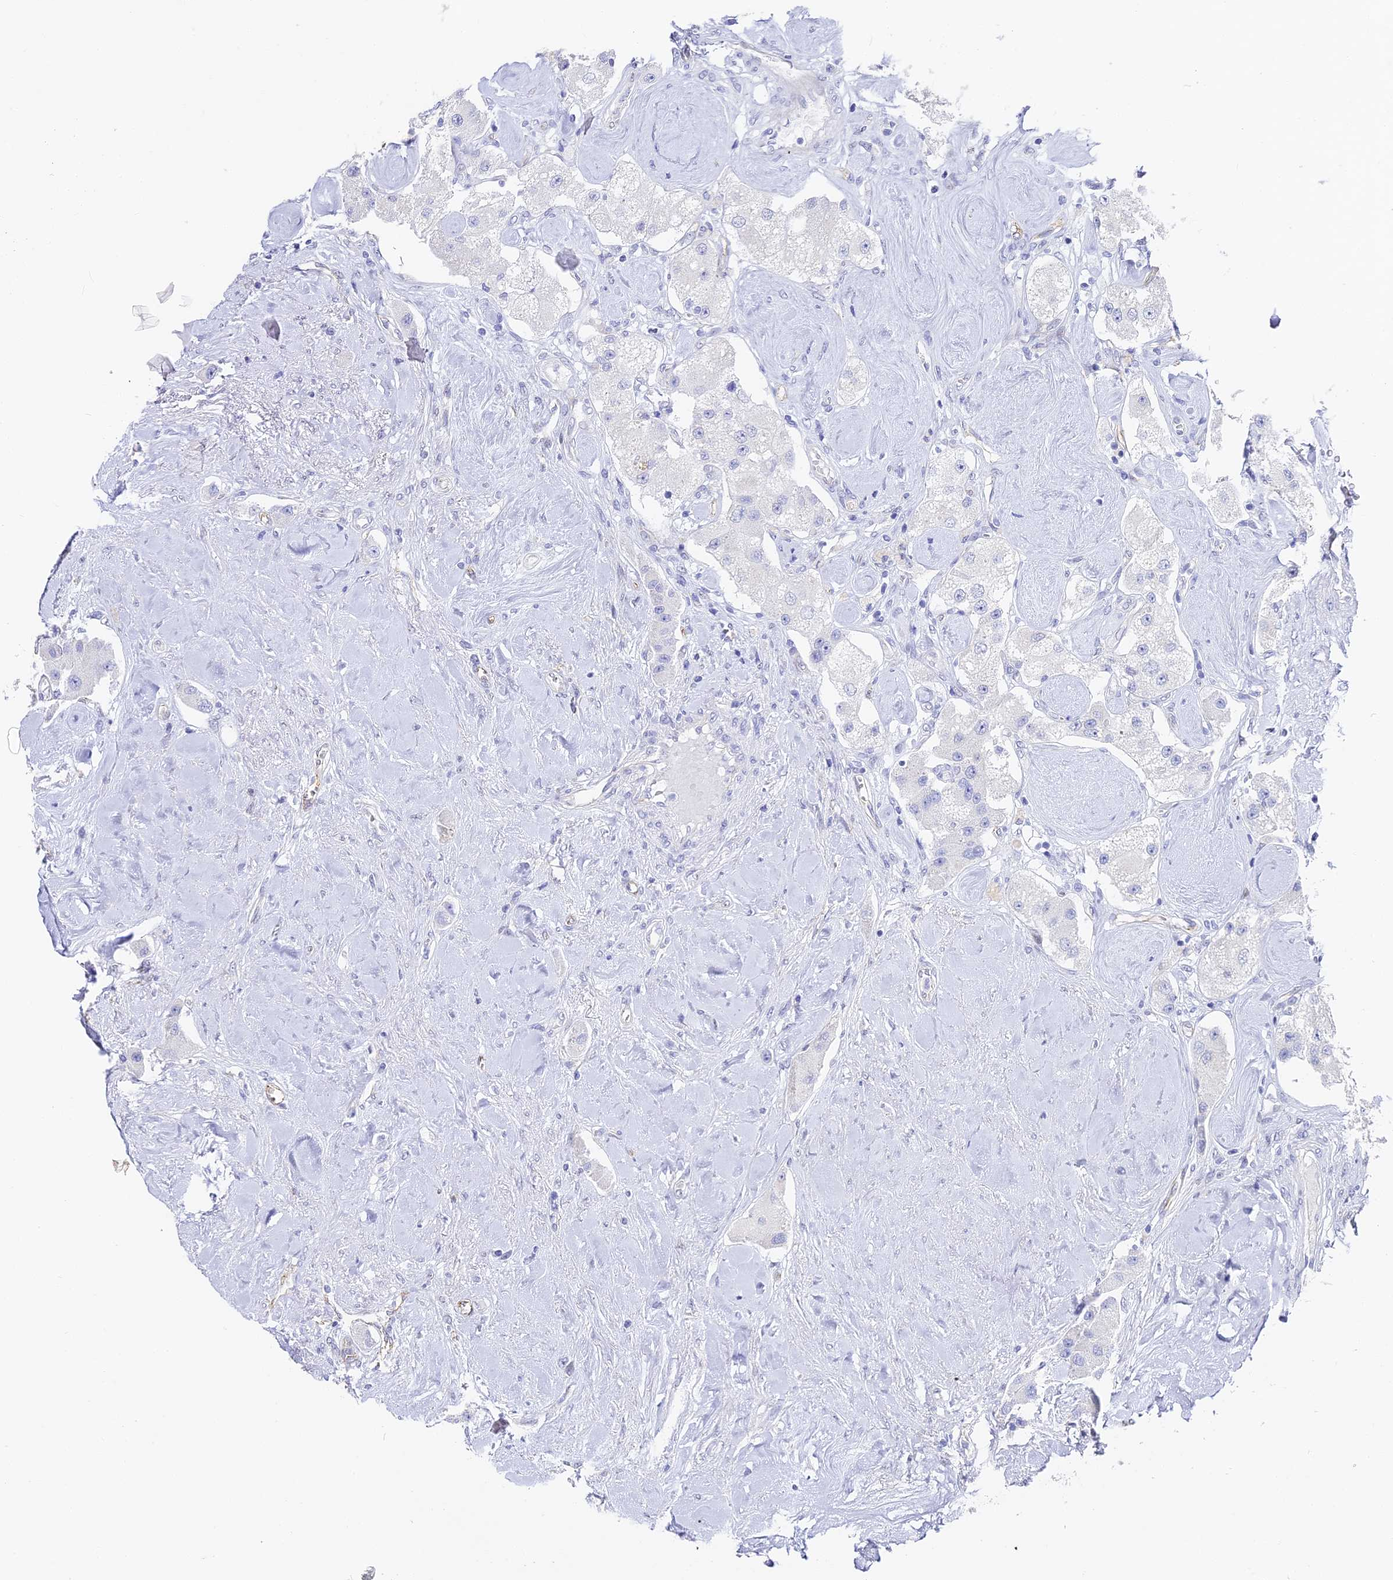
{"staining": {"intensity": "negative", "quantity": "none", "location": "none"}, "tissue": "carcinoid", "cell_type": "Tumor cells", "image_type": "cancer", "snomed": [{"axis": "morphology", "description": "Carcinoid, malignant, NOS"}, {"axis": "topography", "description": "Pancreas"}], "caption": "This micrograph is of carcinoid stained with IHC to label a protein in brown with the nuclei are counter-stained blue. There is no expression in tumor cells. (DAB IHC visualized using brightfield microscopy, high magnification).", "gene": "GJA1", "patient": {"sex": "male", "age": 41}}